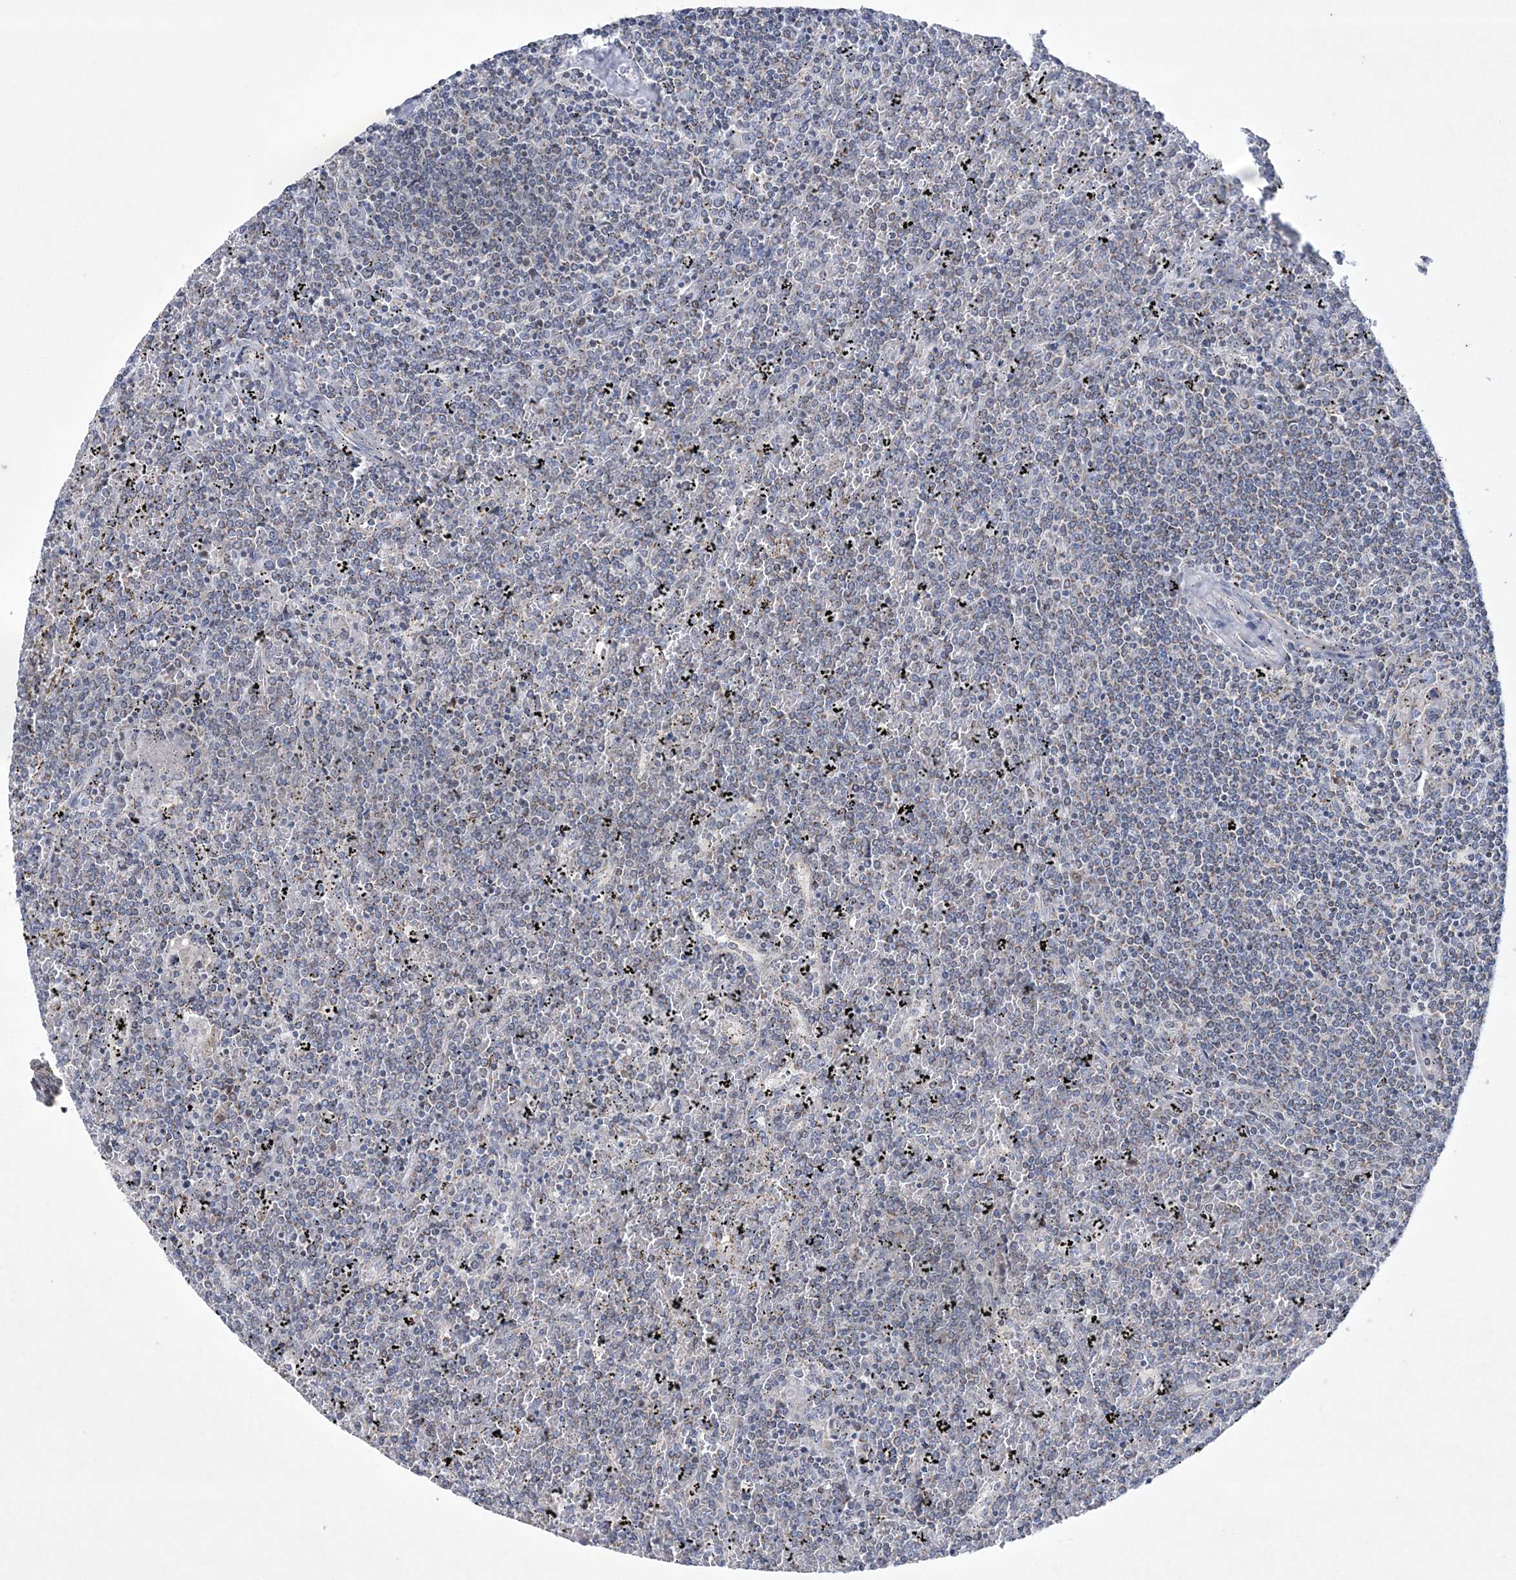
{"staining": {"intensity": "negative", "quantity": "none", "location": "none"}, "tissue": "lymphoma", "cell_type": "Tumor cells", "image_type": "cancer", "snomed": [{"axis": "morphology", "description": "Malignant lymphoma, non-Hodgkin's type, Low grade"}, {"axis": "topography", "description": "Spleen"}], "caption": "Human low-grade malignant lymphoma, non-Hodgkin's type stained for a protein using immunohistochemistry (IHC) displays no staining in tumor cells.", "gene": "CES4A", "patient": {"sex": "female", "age": 19}}